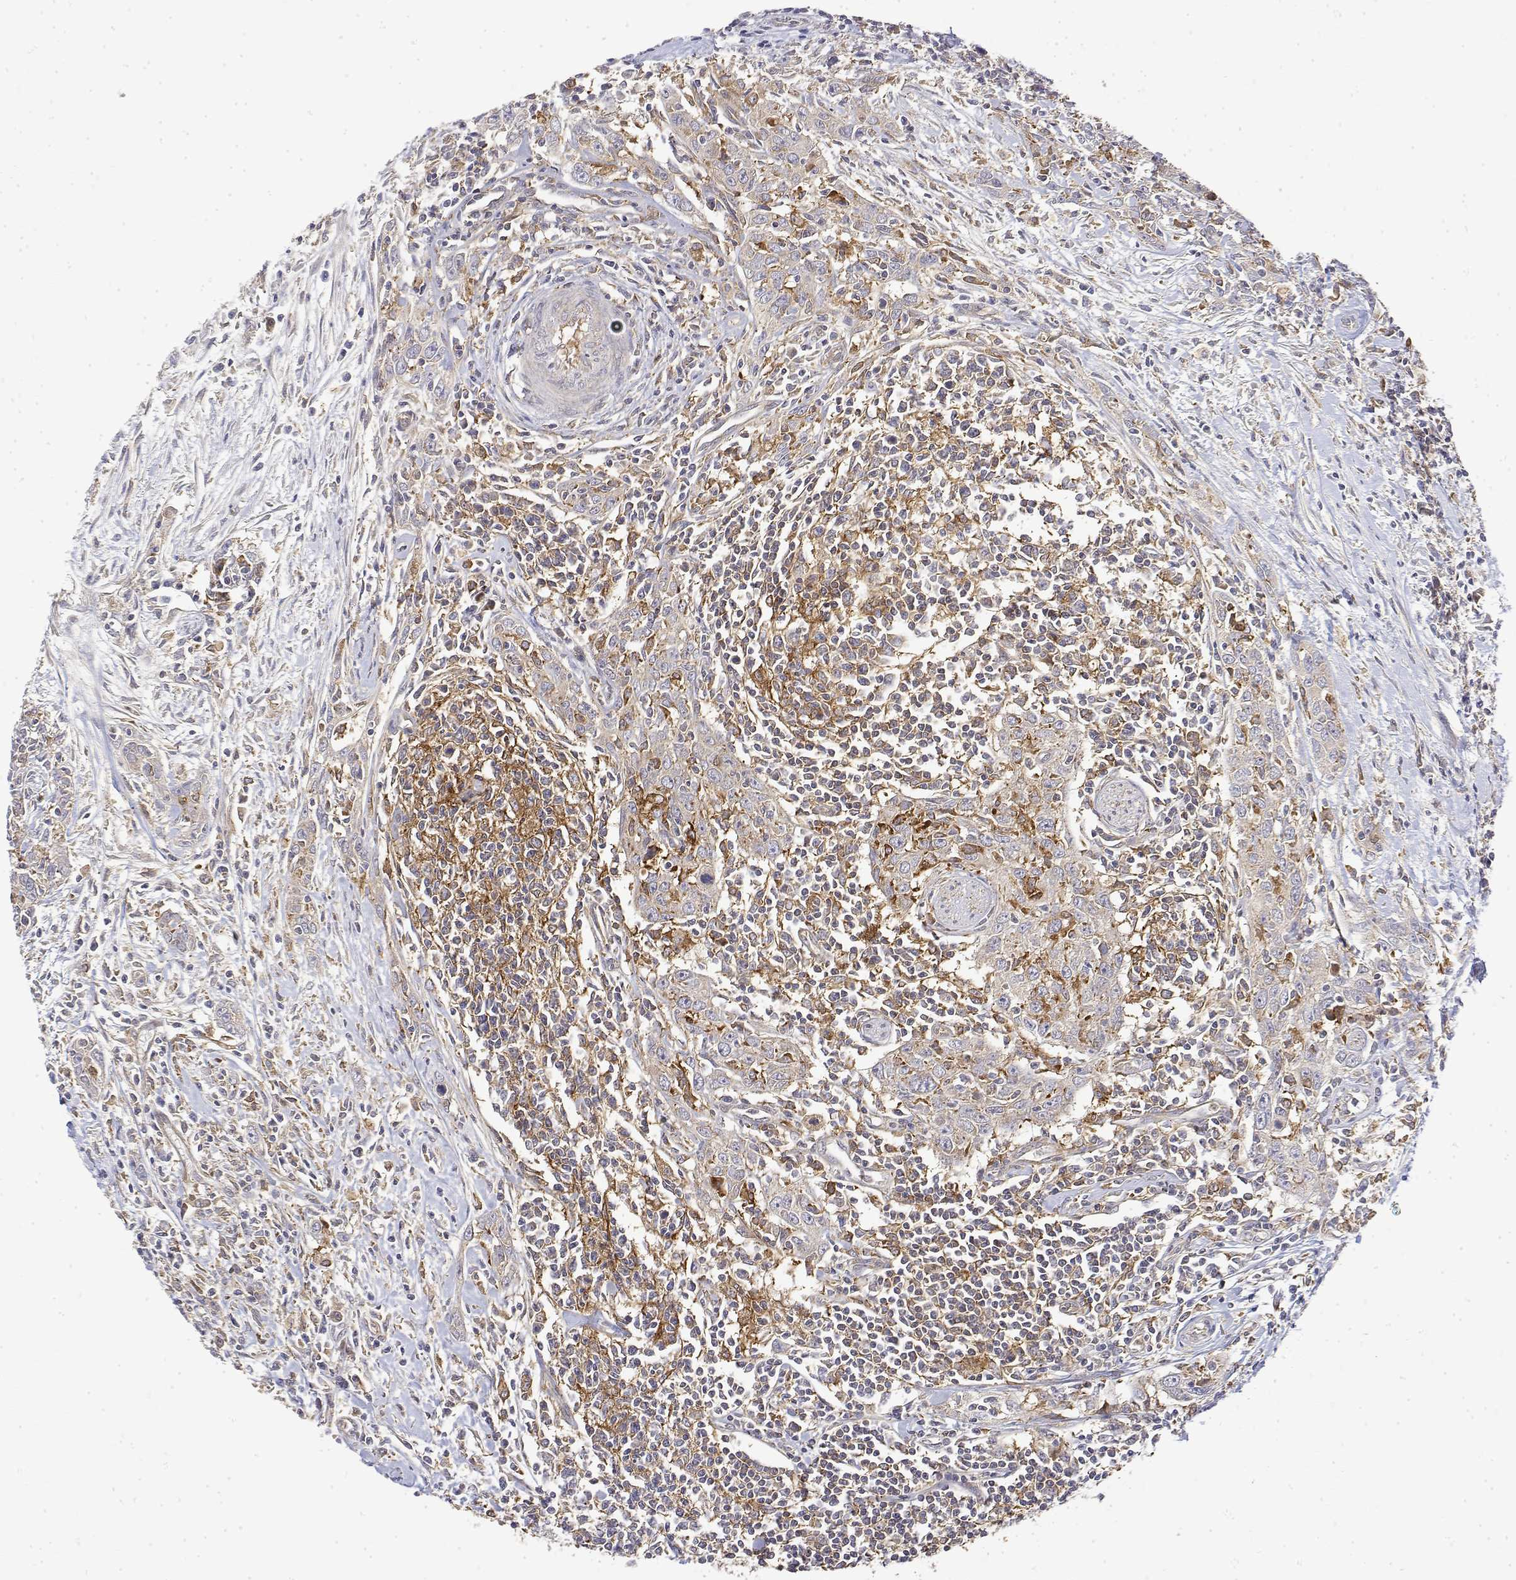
{"staining": {"intensity": "negative", "quantity": "none", "location": "none"}, "tissue": "urothelial cancer", "cell_type": "Tumor cells", "image_type": "cancer", "snomed": [{"axis": "morphology", "description": "Urothelial carcinoma, High grade"}, {"axis": "topography", "description": "Urinary bladder"}], "caption": "DAB (3,3'-diaminobenzidine) immunohistochemical staining of human urothelial cancer shows no significant positivity in tumor cells.", "gene": "PACSIN2", "patient": {"sex": "male", "age": 83}}